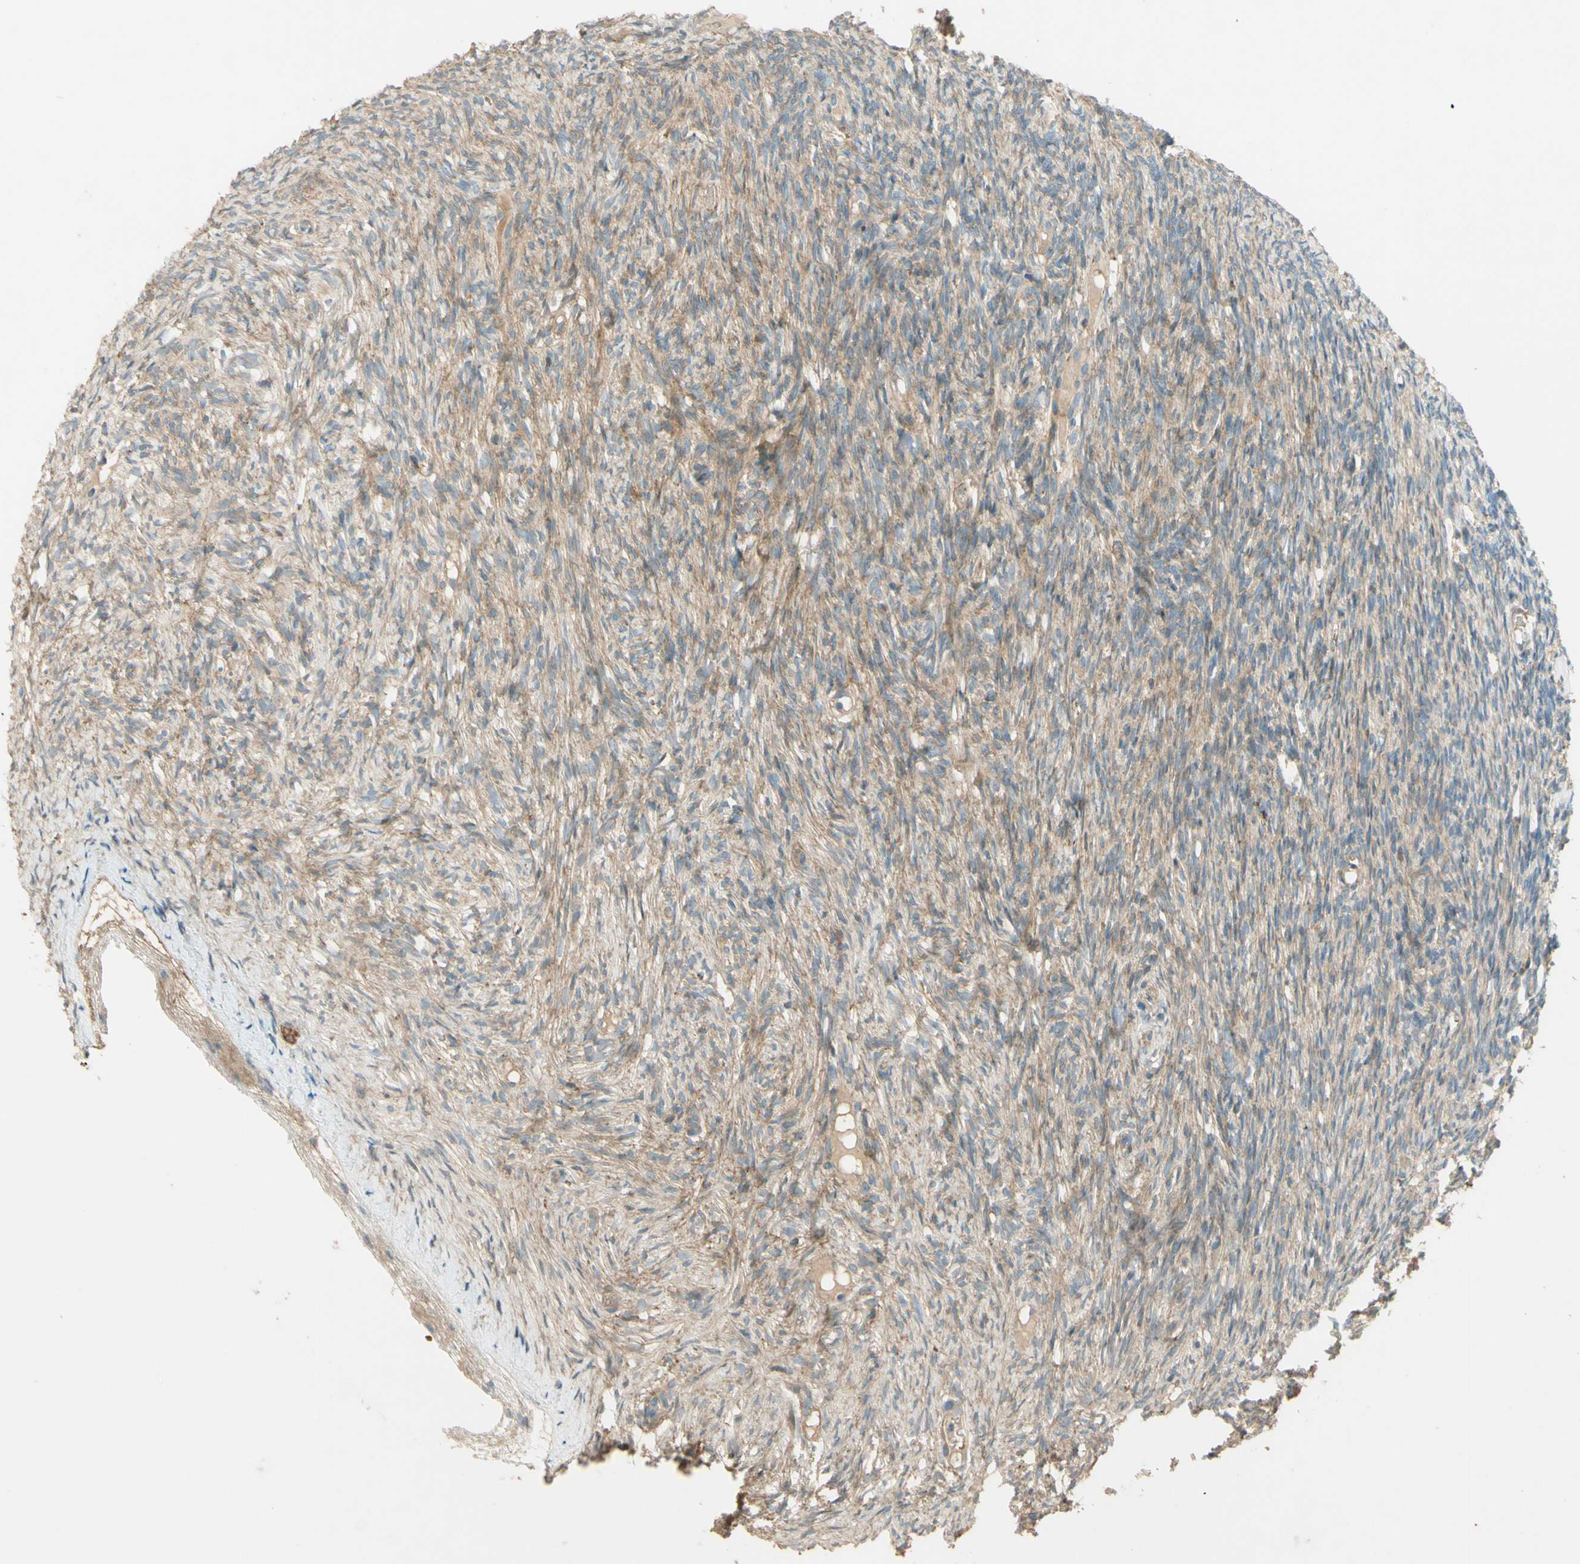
{"staining": {"intensity": "moderate", "quantity": ">75%", "location": "cytoplasmic/membranous"}, "tissue": "ovary", "cell_type": "Ovarian stroma cells", "image_type": "normal", "snomed": [{"axis": "morphology", "description": "Normal tissue, NOS"}, {"axis": "topography", "description": "Ovary"}], "caption": "Ovary stained with a brown dye shows moderate cytoplasmic/membranous positive staining in approximately >75% of ovarian stroma cells.", "gene": "ADAM17", "patient": {"sex": "female", "age": 33}}